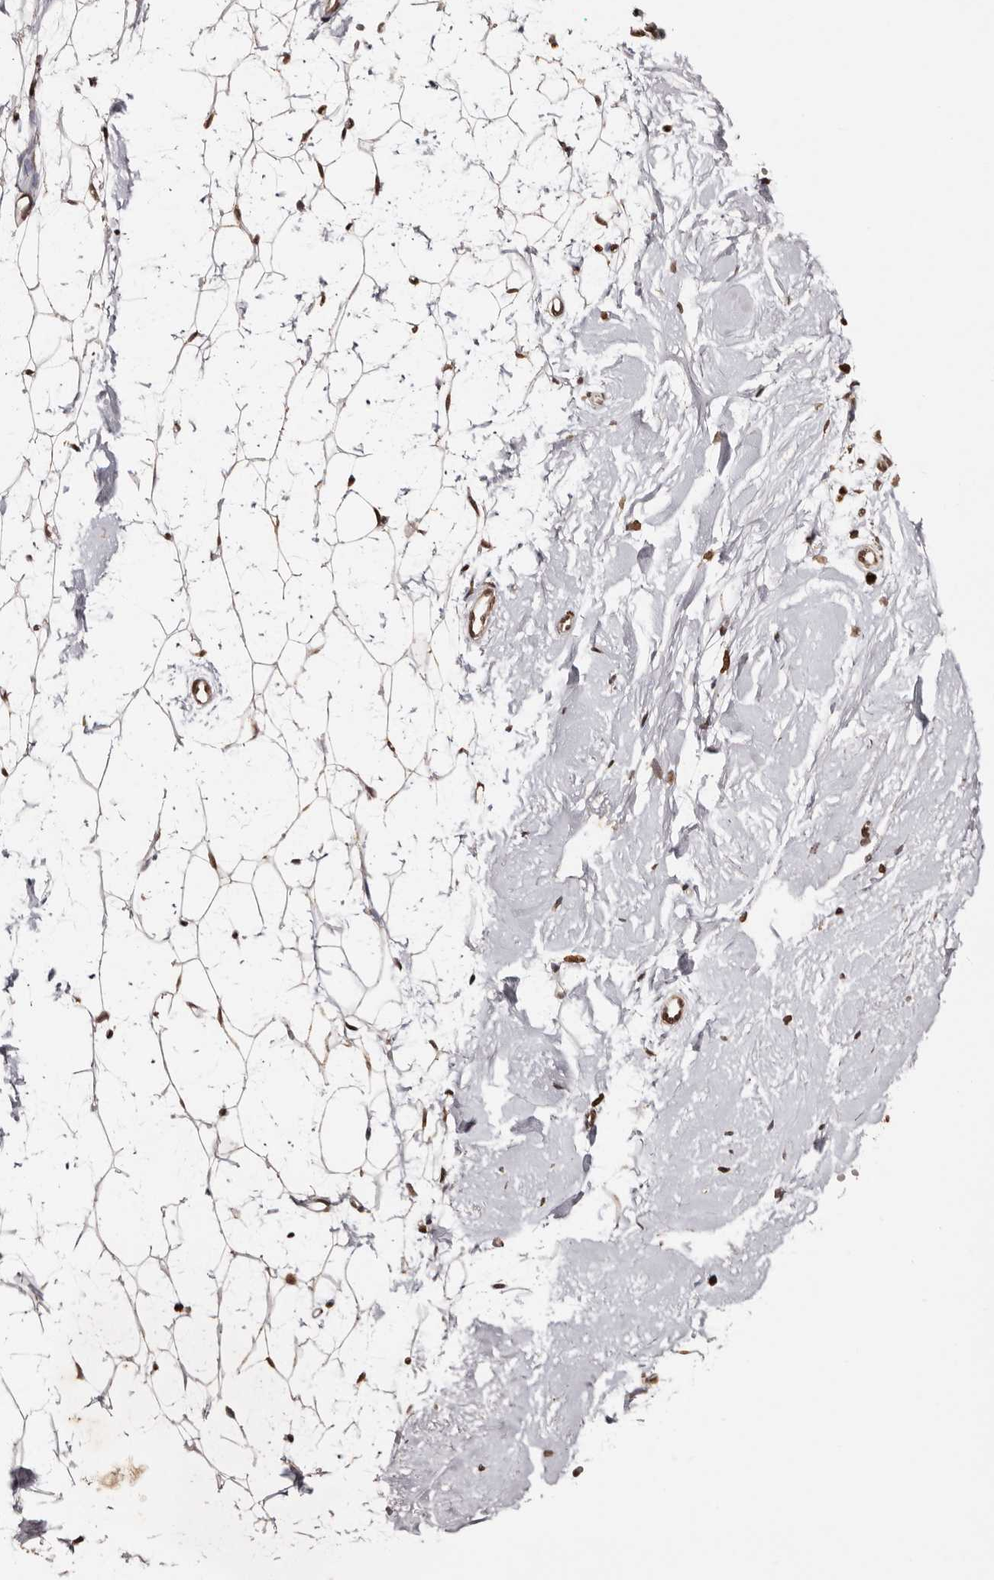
{"staining": {"intensity": "moderate", "quantity": ">75%", "location": "cytoplasmic/membranous,nuclear"}, "tissue": "adipose tissue", "cell_type": "Adipocytes", "image_type": "normal", "snomed": [{"axis": "morphology", "description": "Normal tissue, NOS"}, {"axis": "topography", "description": "Breast"}], "caption": "Adipose tissue stained for a protein exhibits moderate cytoplasmic/membranous,nuclear positivity in adipocytes. (IHC, brightfield microscopy, high magnification).", "gene": "CCDC190", "patient": {"sex": "female", "age": 23}}